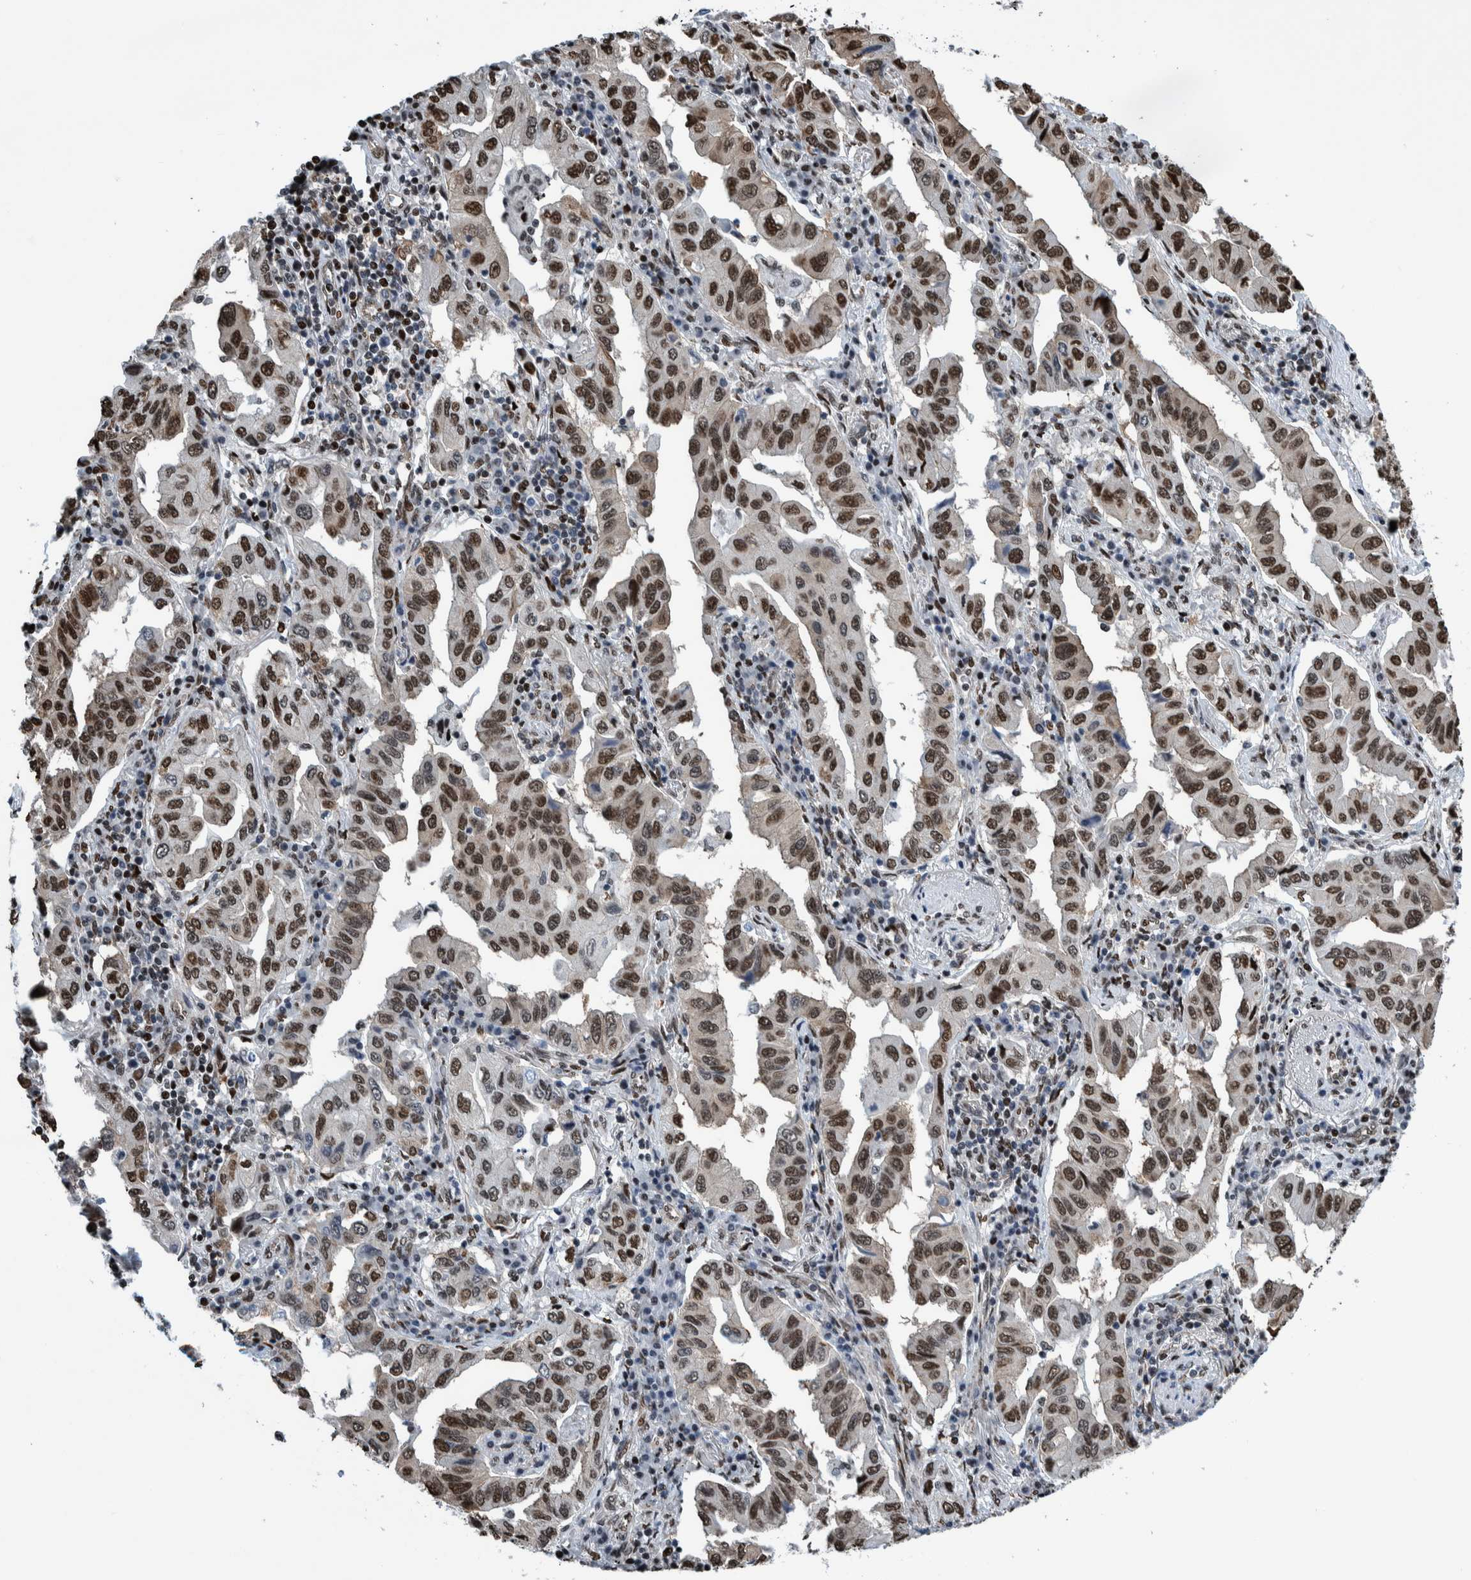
{"staining": {"intensity": "strong", "quantity": "25%-75%", "location": "nuclear"}, "tissue": "lung cancer", "cell_type": "Tumor cells", "image_type": "cancer", "snomed": [{"axis": "morphology", "description": "Adenocarcinoma, NOS"}, {"axis": "topography", "description": "Lung"}], "caption": "About 25%-75% of tumor cells in lung cancer (adenocarcinoma) exhibit strong nuclear protein expression as visualized by brown immunohistochemical staining.", "gene": "HEATR9", "patient": {"sex": "female", "age": 65}}